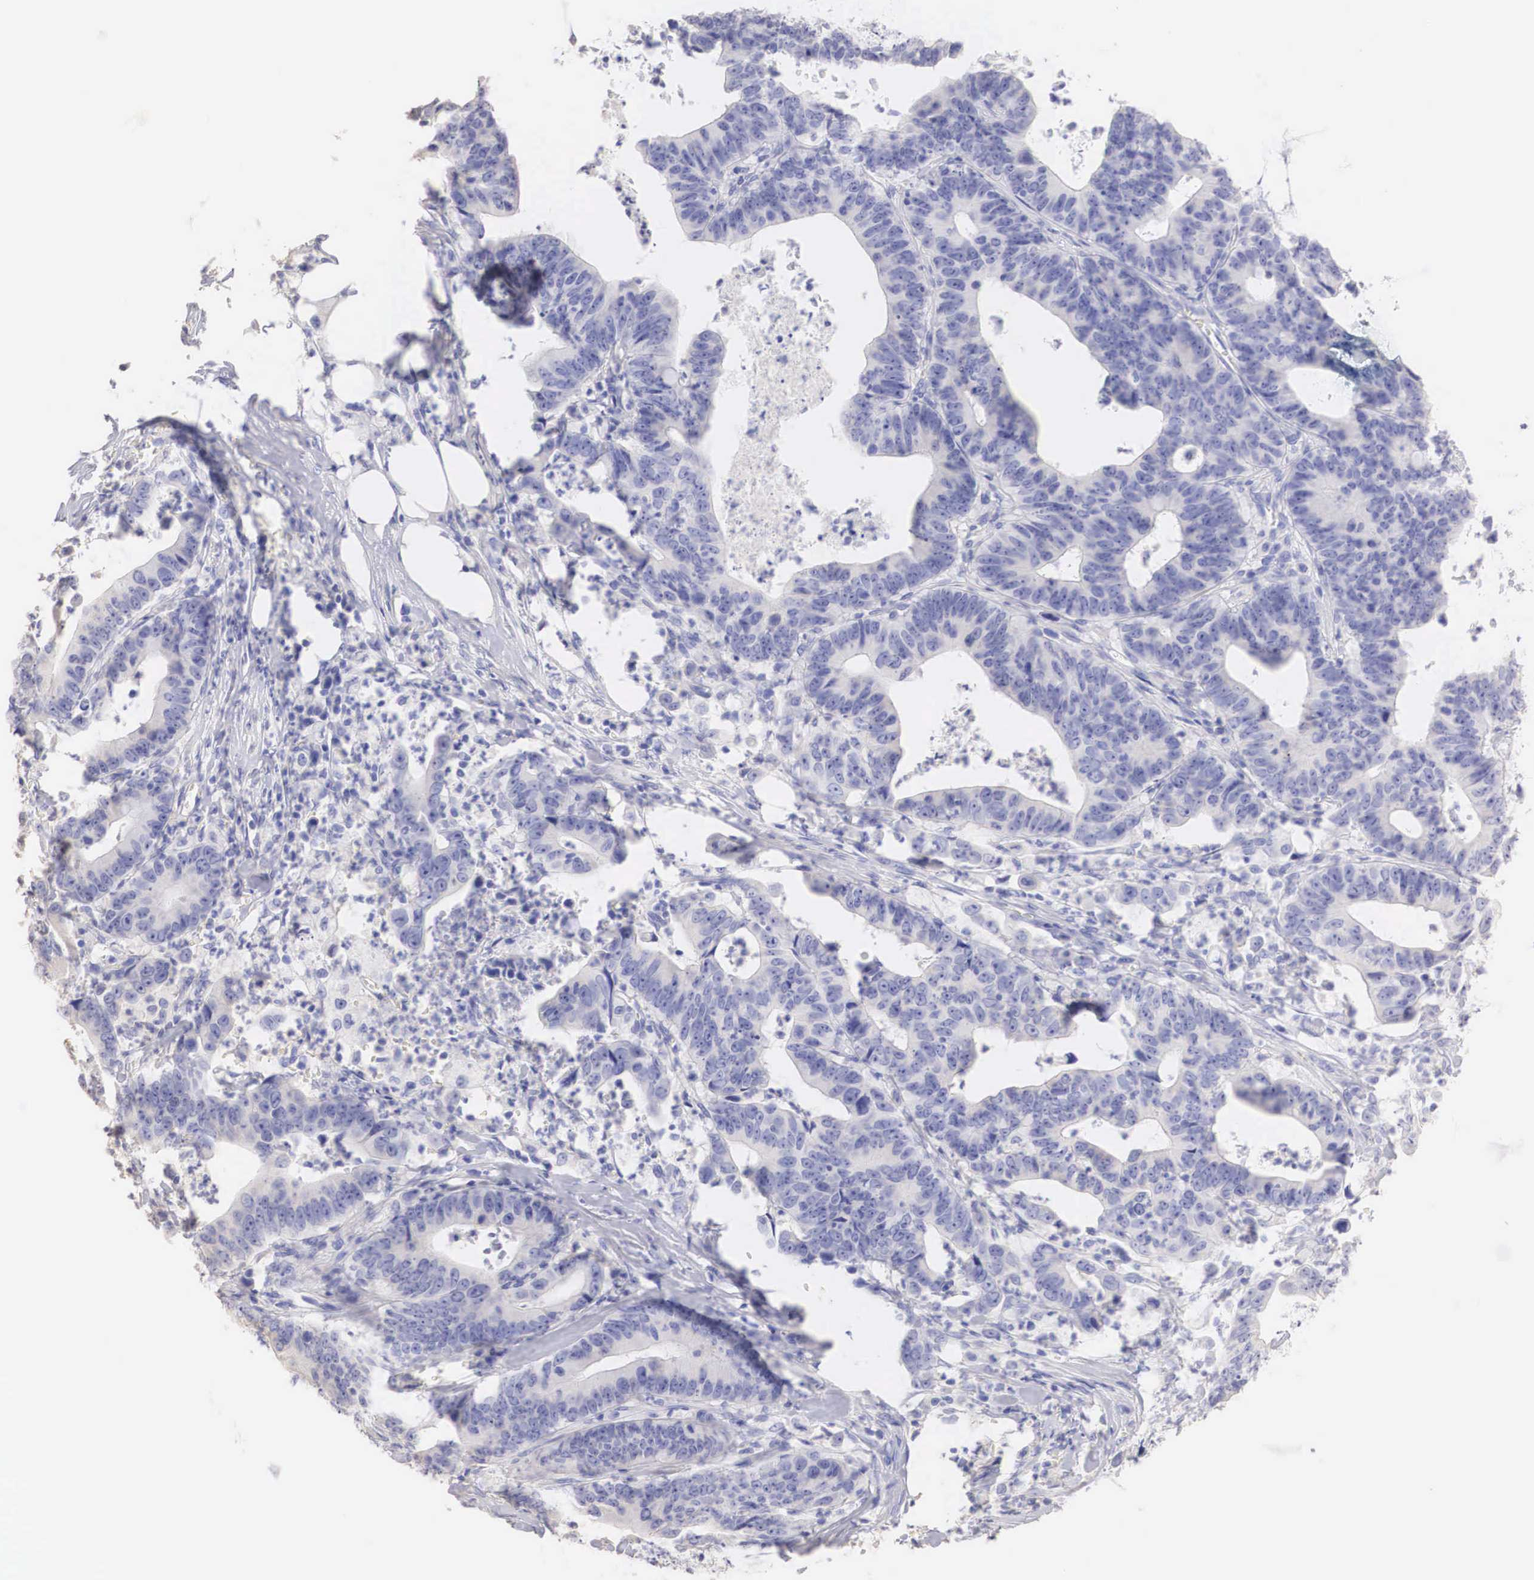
{"staining": {"intensity": "negative", "quantity": "none", "location": "none"}, "tissue": "colorectal cancer", "cell_type": "Tumor cells", "image_type": "cancer", "snomed": [{"axis": "morphology", "description": "Adenocarcinoma, NOS"}, {"axis": "topography", "description": "Colon"}], "caption": "Image shows no significant protein expression in tumor cells of colorectal cancer.", "gene": "ERBB2", "patient": {"sex": "female", "age": 76}}